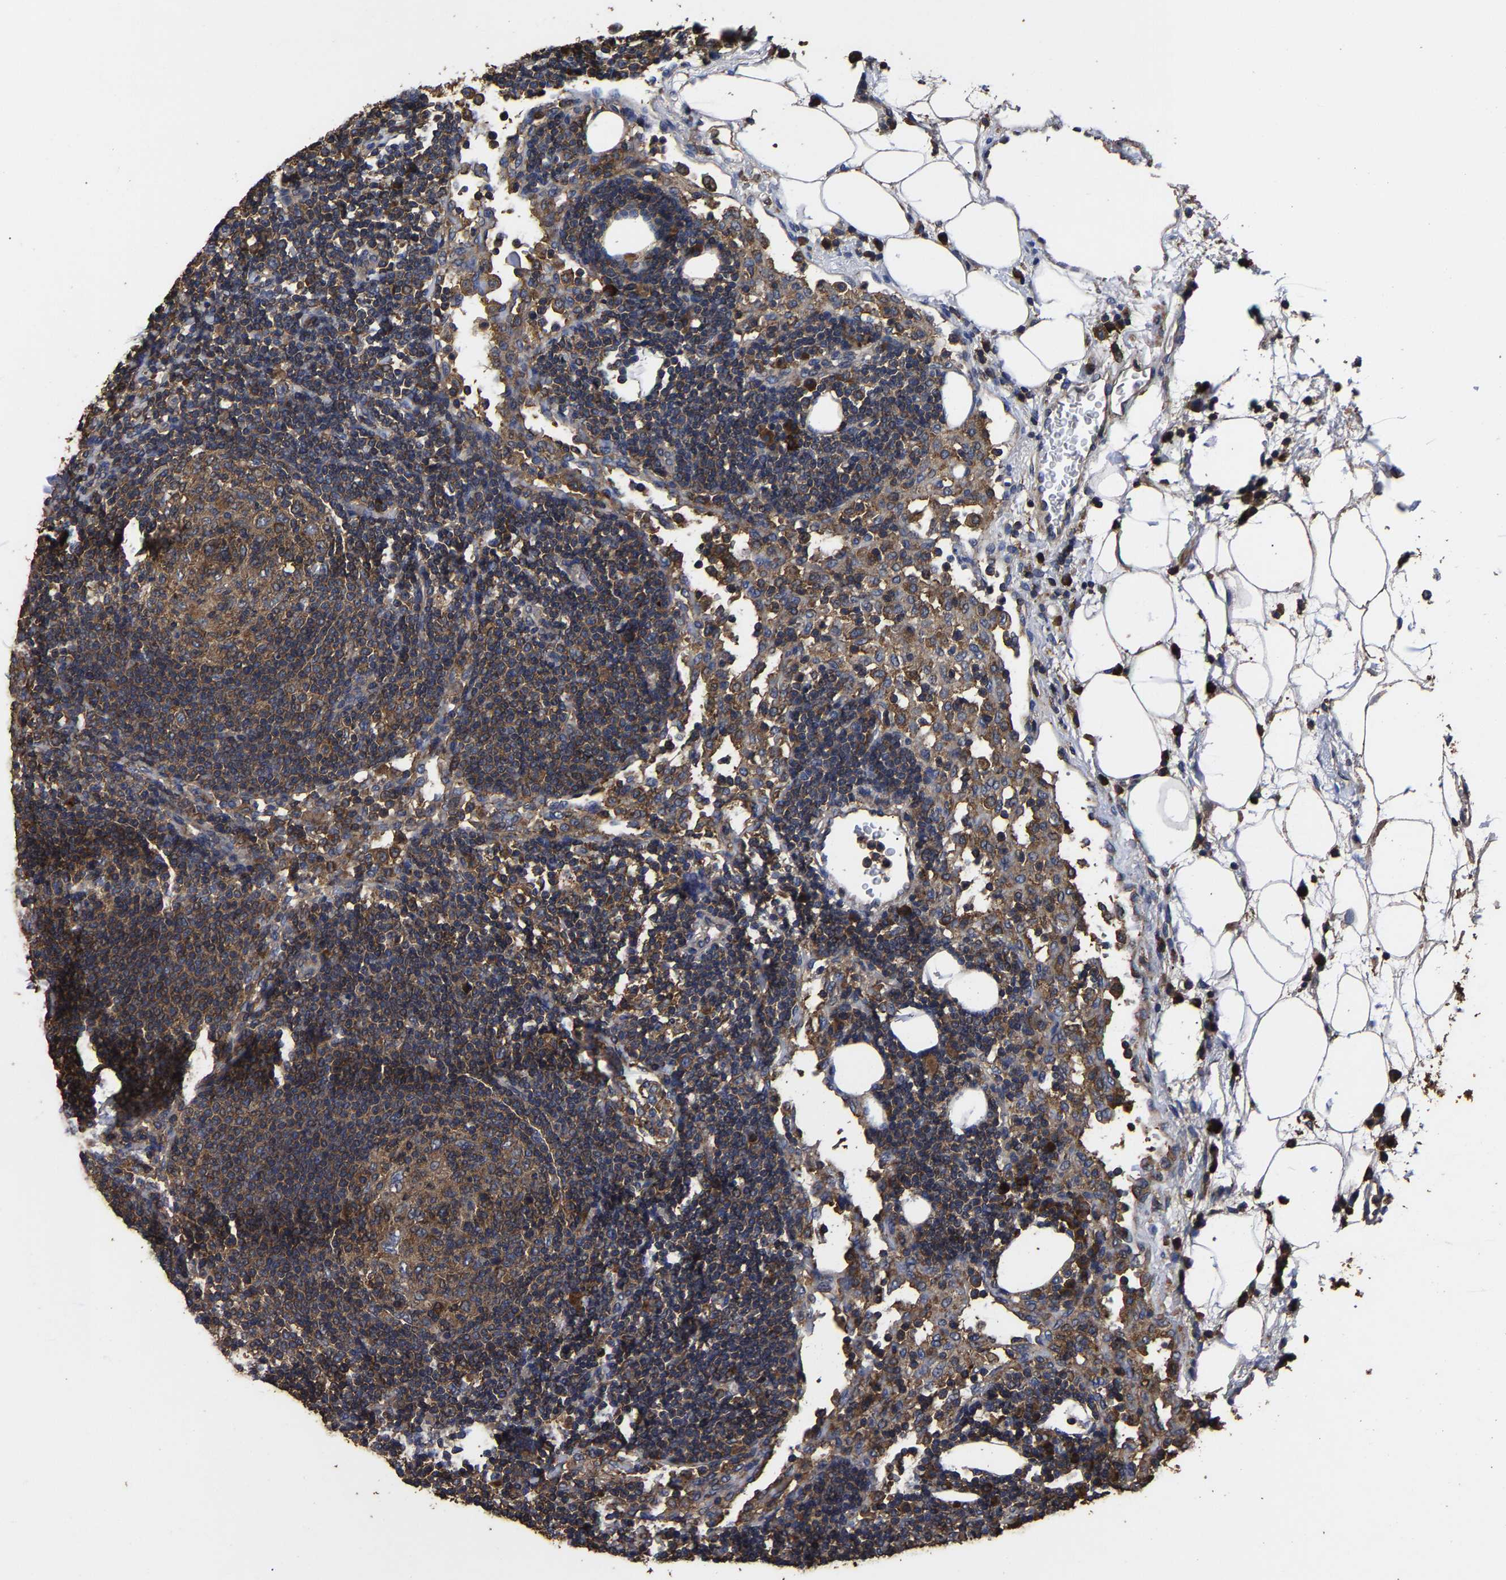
{"staining": {"intensity": "moderate", "quantity": ">75%", "location": "cytoplasmic/membranous"}, "tissue": "lymph node", "cell_type": "Germinal center cells", "image_type": "normal", "snomed": [{"axis": "morphology", "description": "Normal tissue, NOS"}, {"axis": "morphology", "description": "Carcinoid, malignant, NOS"}, {"axis": "topography", "description": "Lymph node"}], "caption": "Brown immunohistochemical staining in benign lymph node shows moderate cytoplasmic/membranous staining in about >75% of germinal center cells. The staining was performed using DAB, with brown indicating positive protein expression. Nuclei are stained blue with hematoxylin.", "gene": "ITCH", "patient": {"sex": "male", "age": 47}}